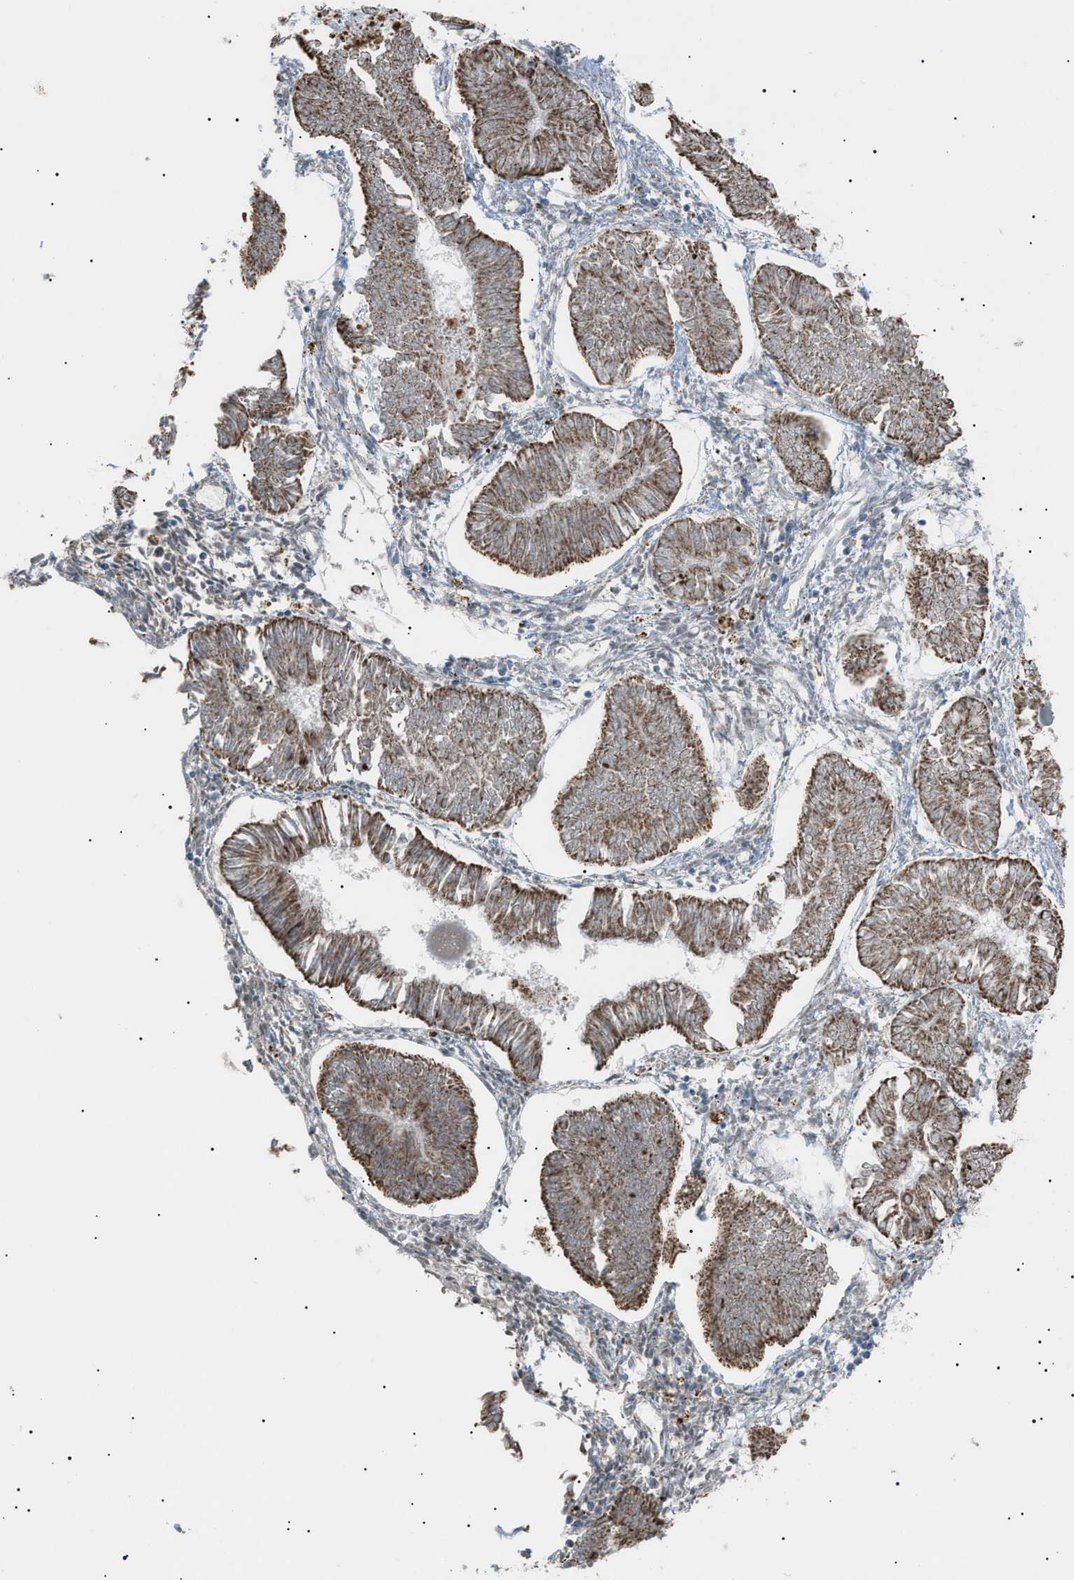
{"staining": {"intensity": "moderate", "quantity": ">75%", "location": "cytoplasmic/membranous"}, "tissue": "endometrial cancer", "cell_type": "Tumor cells", "image_type": "cancer", "snomed": [{"axis": "morphology", "description": "Adenocarcinoma, NOS"}, {"axis": "topography", "description": "Endometrium"}], "caption": "A brown stain shows moderate cytoplasmic/membranous staining of a protein in human adenocarcinoma (endometrial) tumor cells.", "gene": "ZNF516", "patient": {"sex": "female", "age": 53}}